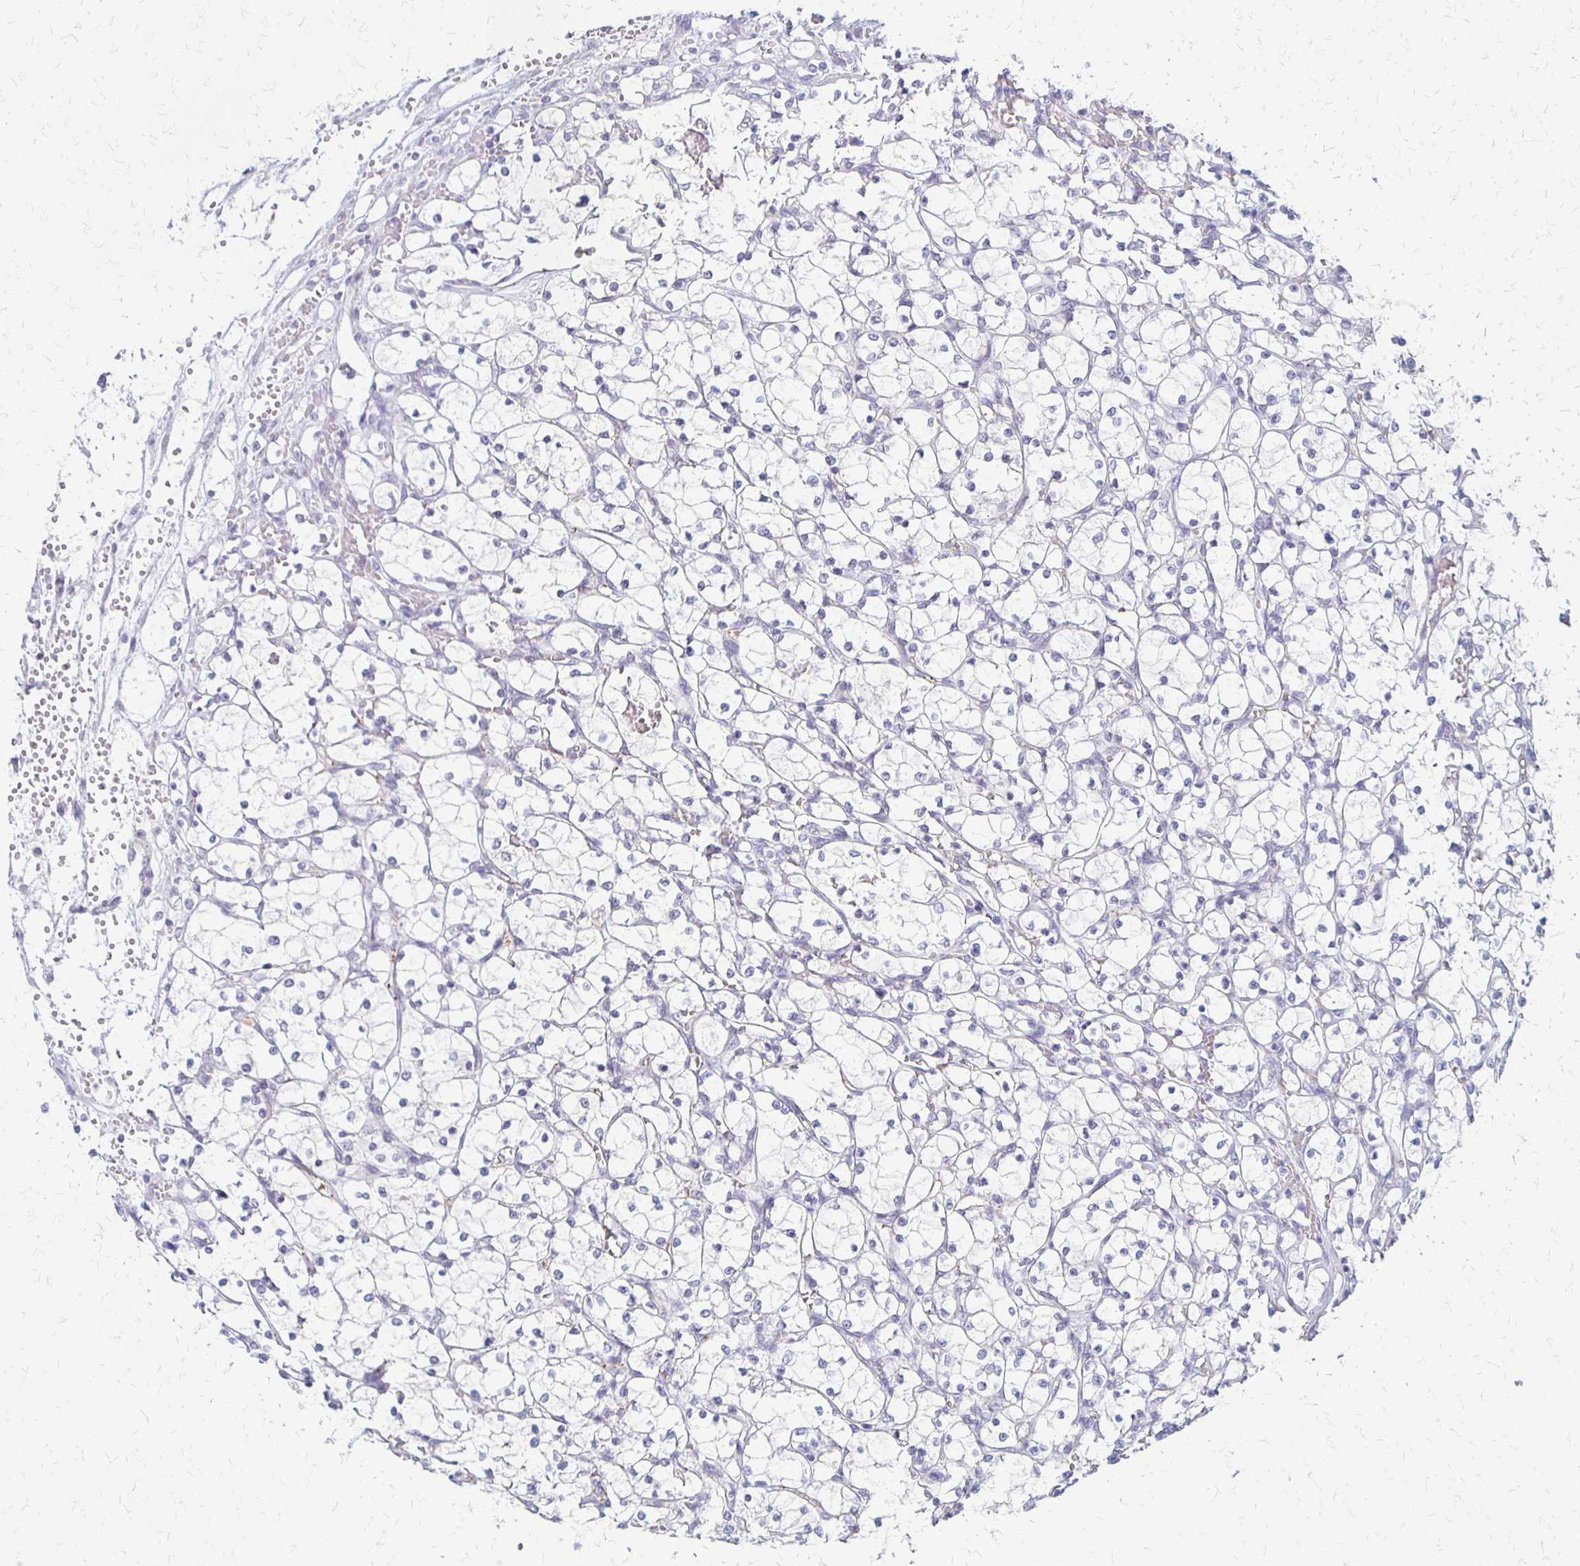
{"staining": {"intensity": "negative", "quantity": "none", "location": "none"}, "tissue": "renal cancer", "cell_type": "Tumor cells", "image_type": "cancer", "snomed": [{"axis": "morphology", "description": "Adenocarcinoma, NOS"}, {"axis": "topography", "description": "Kidney"}], "caption": "Immunohistochemistry (IHC) of renal adenocarcinoma reveals no staining in tumor cells.", "gene": "RHOC", "patient": {"sex": "female", "age": 69}}